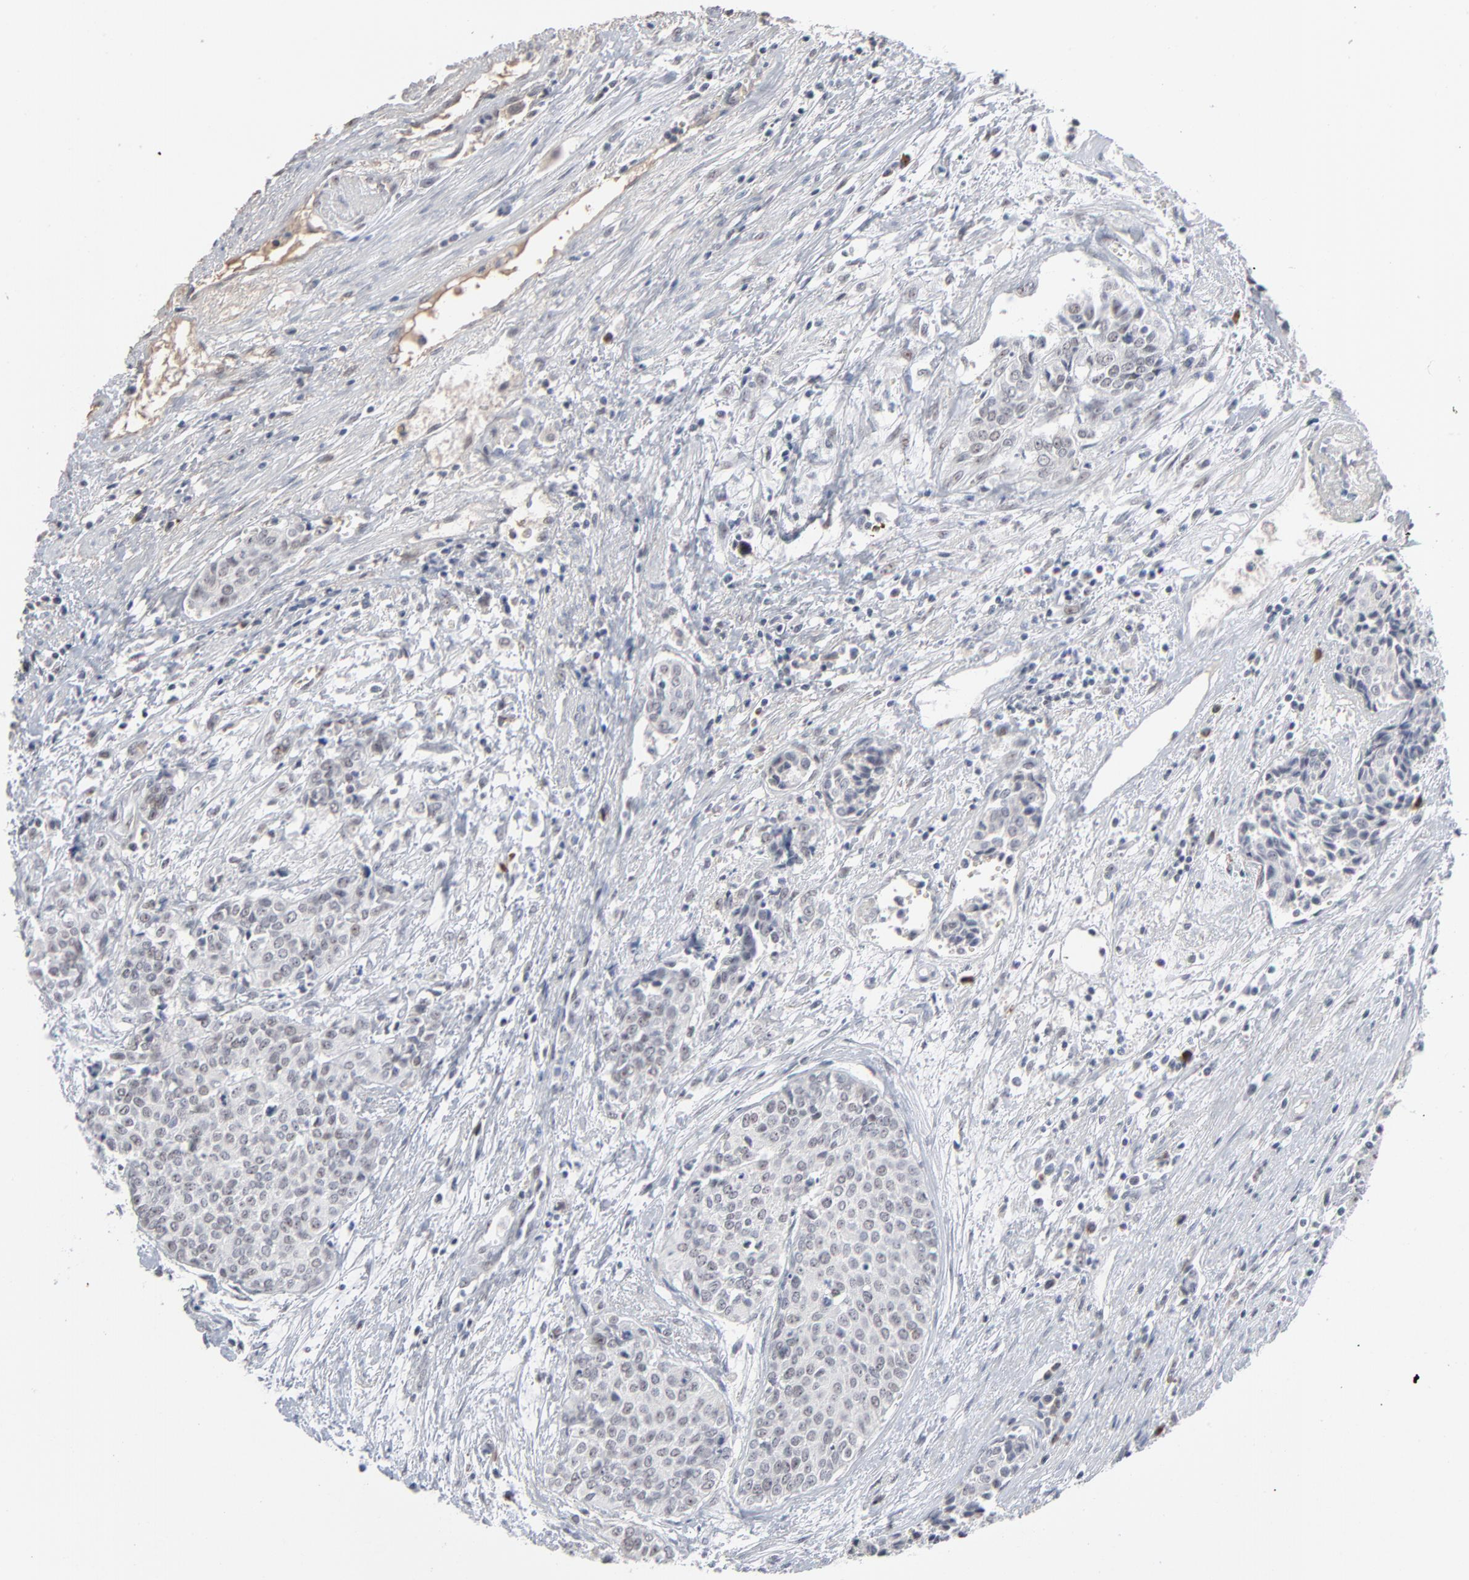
{"staining": {"intensity": "negative", "quantity": "none", "location": "none"}, "tissue": "urothelial cancer", "cell_type": "Tumor cells", "image_type": "cancer", "snomed": [{"axis": "morphology", "description": "Urothelial carcinoma, Low grade"}, {"axis": "topography", "description": "Urinary bladder"}], "caption": "Tumor cells are negative for protein expression in human urothelial cancer.", "gene": "MPHOSPH6", "patient": {"sex": "female", "age": 73}}